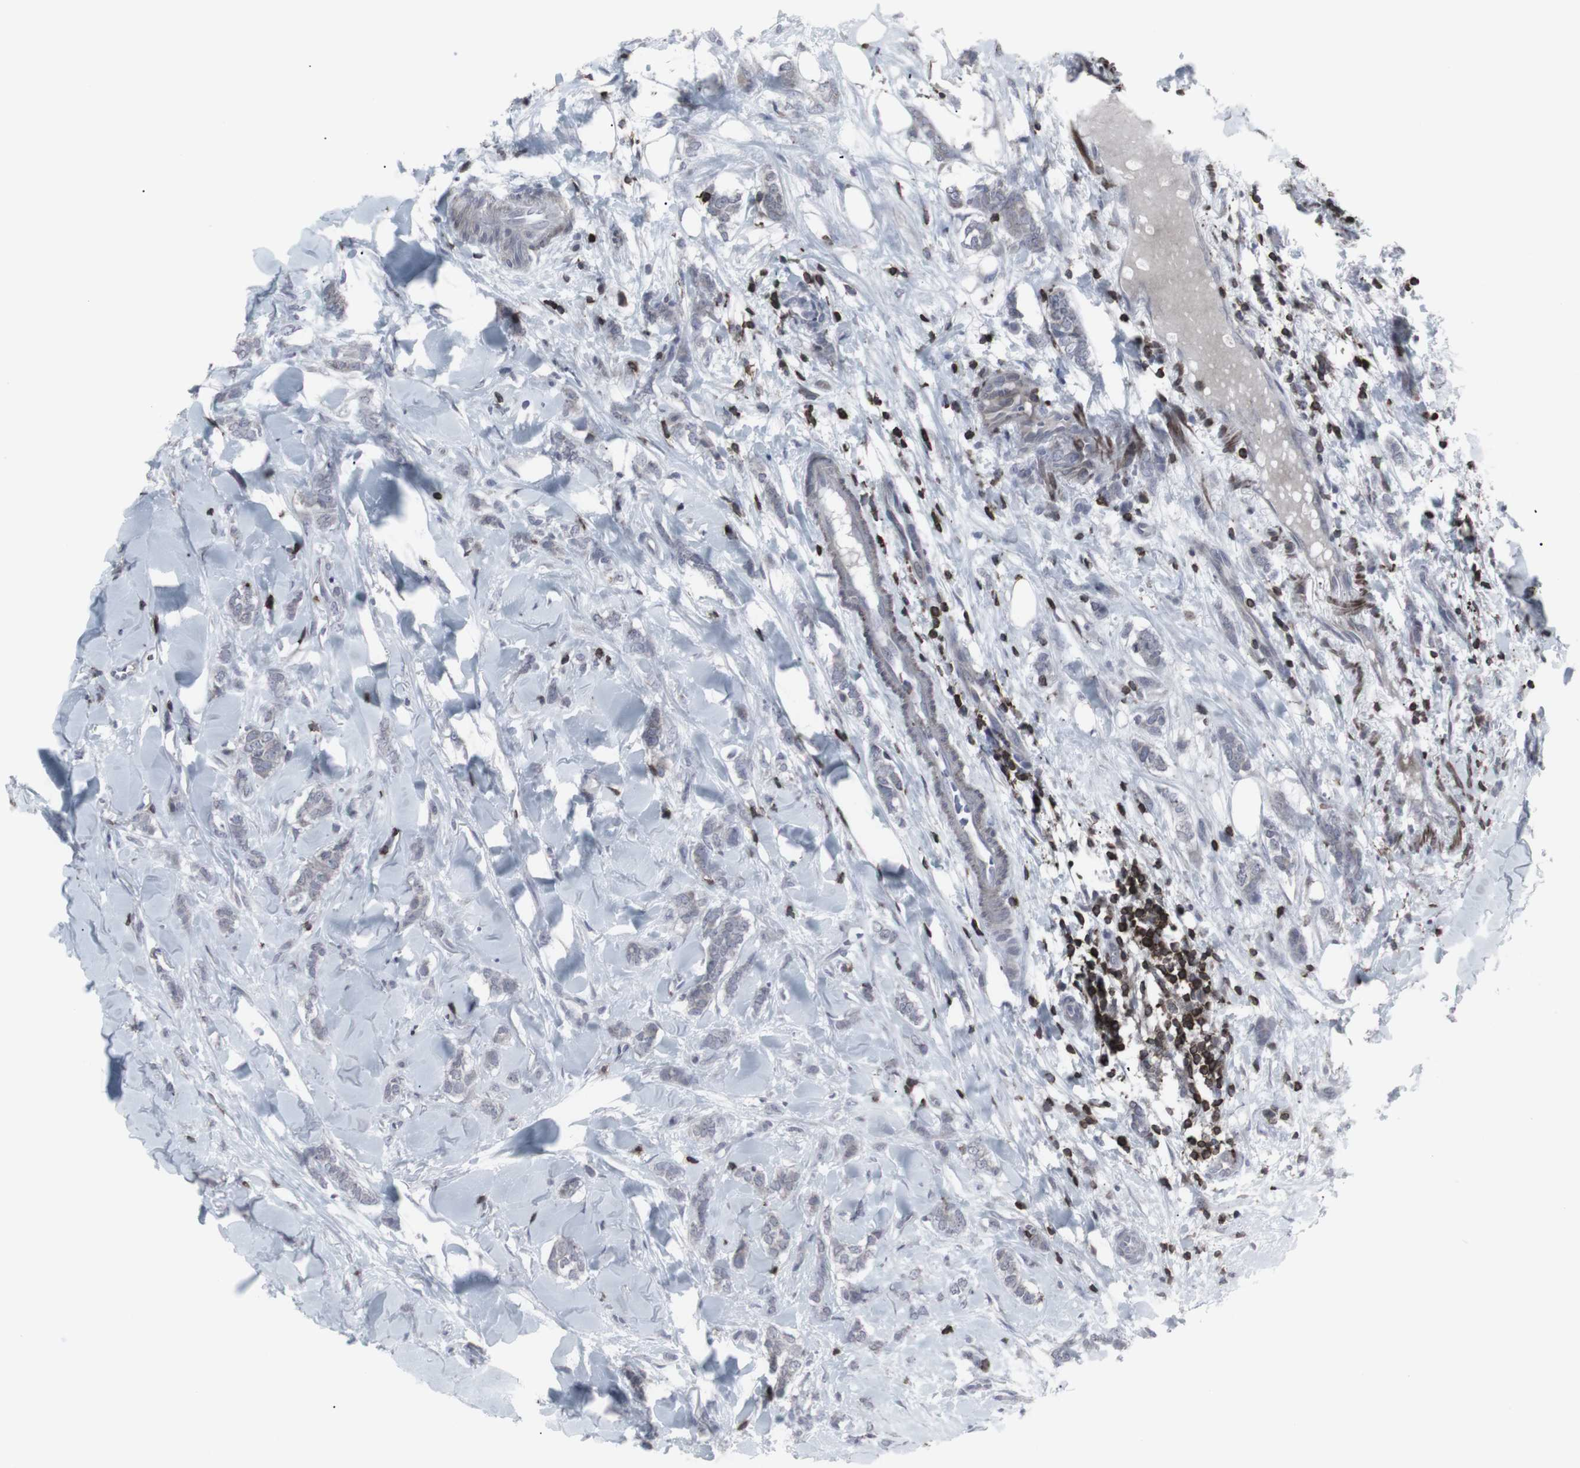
{"staining": {"intensity": "negative", "quantity": "none", "location": "none"}, "tissue": "breast cancer", "cell_type": "Tumor cells", "image_type": "cancer", "snomed": [{"axis": "morphology", "description": "Lobular carcinoma"}, {"axis": "topography", "description": "Skin"}, {"axis": "topography", "description": "Breast"}], "caption": "This is a micrograph of IHC staining of breast cancer (lobular carcinoma), which shows no expression in tumor cells.", "gene": "APOBEC2", "patient": {"sex": "female", "age": 46}}